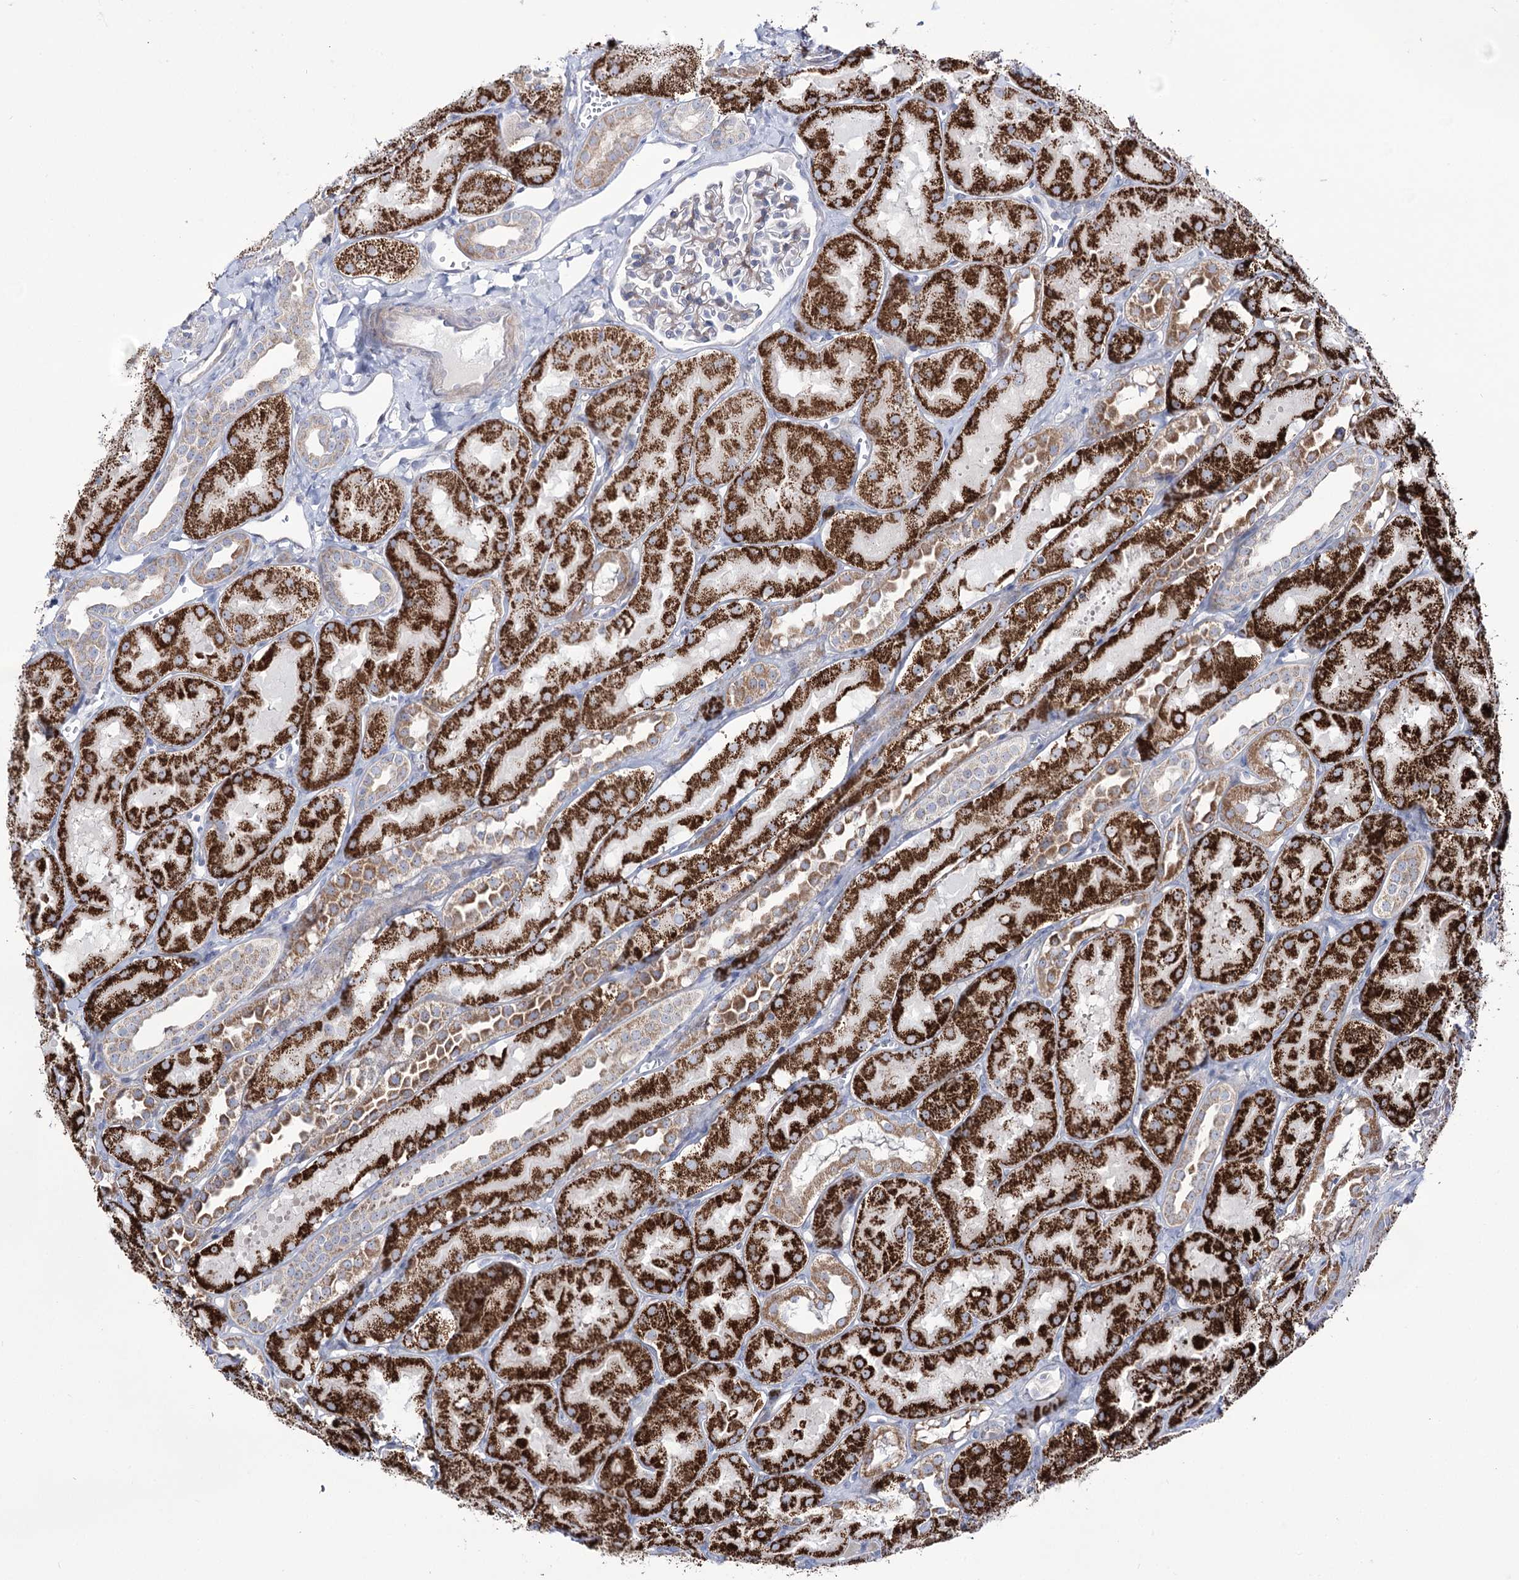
{"staining": {"intensity": "weak", "quantity": "25%-75%", "location": "cytoplasmic/membranous"}, "tissue": "kidney", "cell_type": "Cells in glomeruli", "image_type": "normal", "snomed": [{"axis": "morphology", "description": "Normal tissue, NOS"}, {"axis": "topography", "description": "Kidney"}, {"axis": "topography", "description": "Urinary bladder"}], "caption": "Approximately 25%-75% of cells in glomeruli in normal kidney reveal weak cytoplasmic/membranous protein expression as visualized by brown immunohistochemical staining.", "gene": "METTL5", "patient": {"sex": "male", "age": 16}}